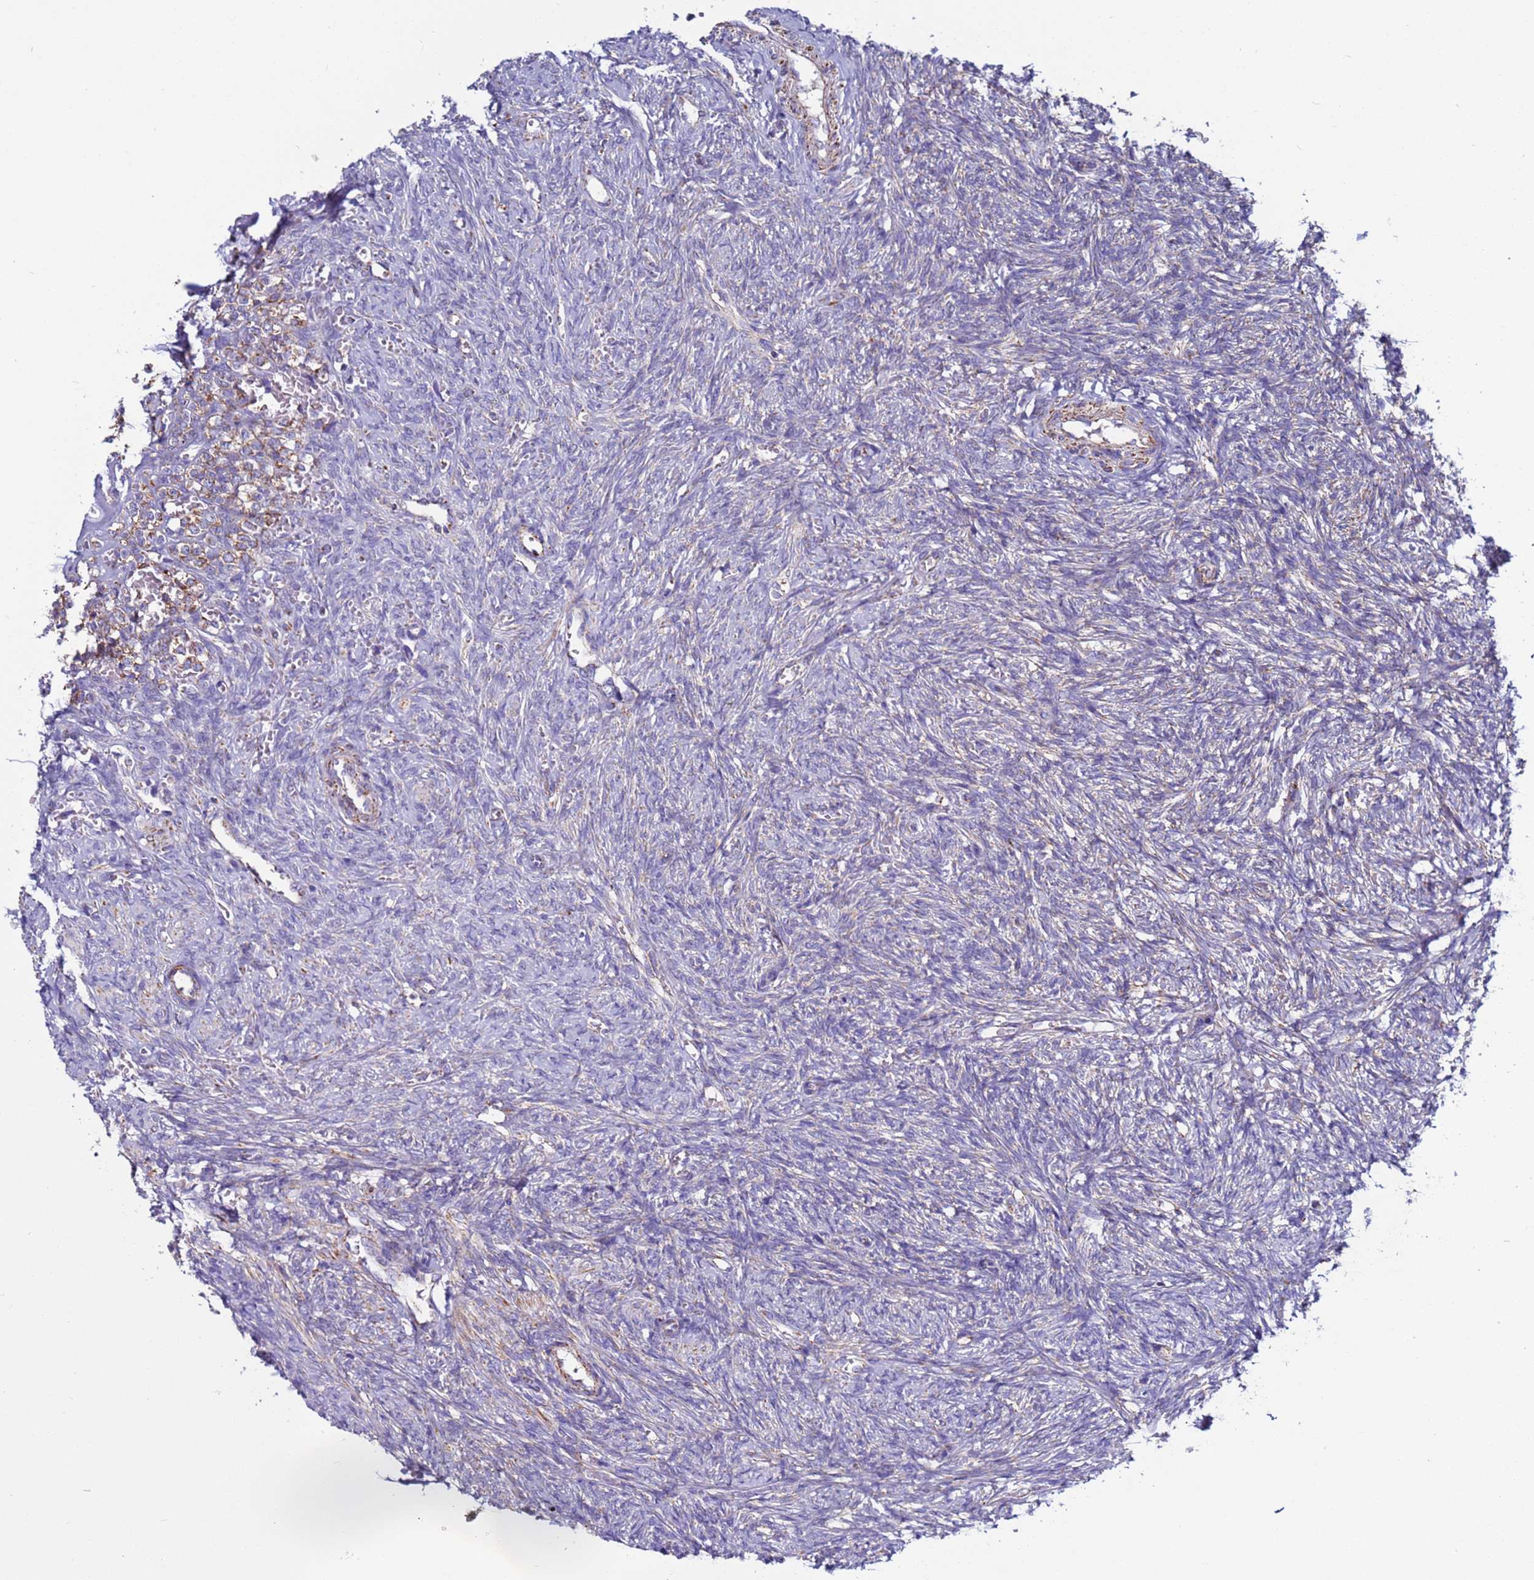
{"staining": {"intensity": "moderate", "quantity": ">75%", "location": "cytoplasmic/membranous"}, "tissue": "ovary", "cell_type": "Ovarian stroma cells", "image_type": "normal", "snomed": [{"axis": "morphology", "description": "Normal tissue, NOS"}, {"axis": "topography", "description": "Ovary"}], "caption": "This photomicrograph displays immunohistochemistry (IHC) staining of normal ovary, with medium moderate cytoplasmic/membranous positivity in approximately >75% of ovarian stroma cells.", "gene": "ZBTB39", "patient": {"sex": "female", "age": 41}}